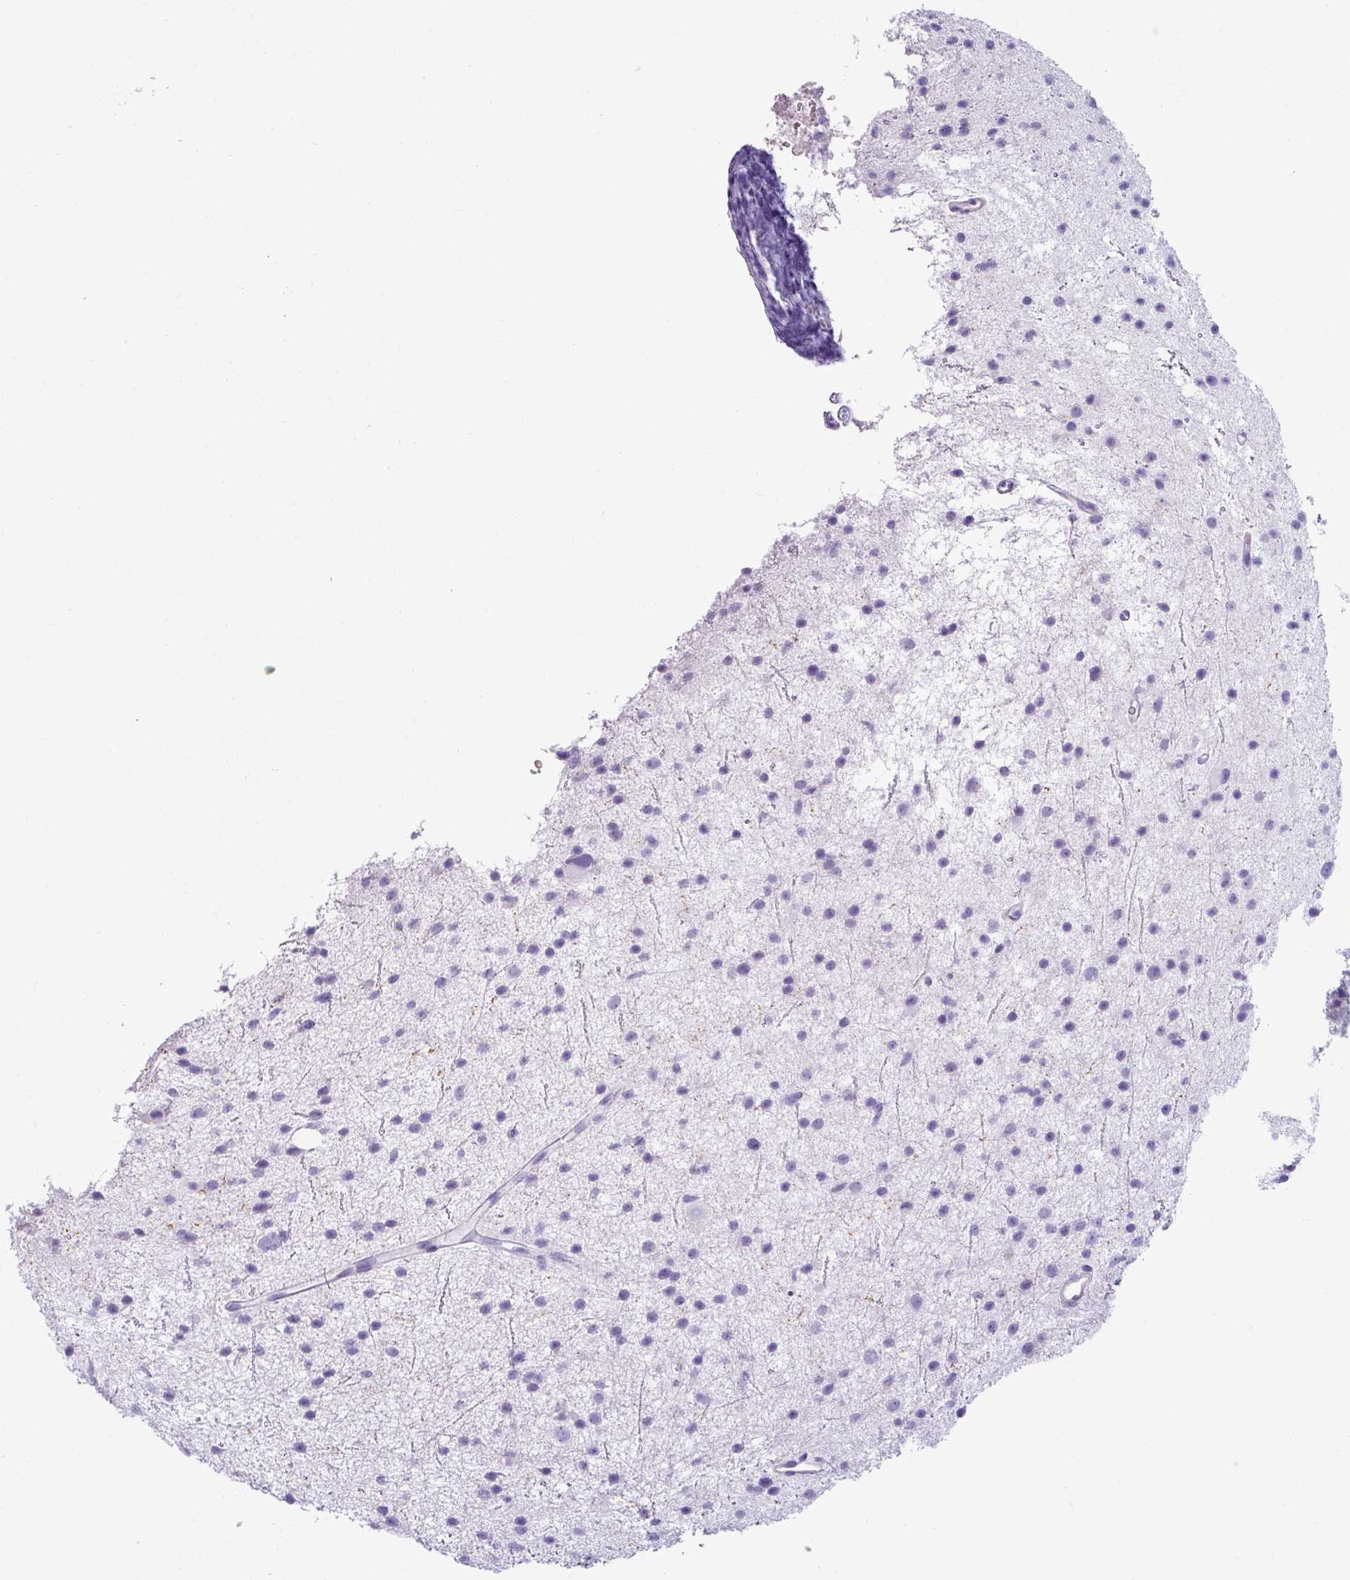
{"staining": {"intensity": "negative", "quantity": "none", "location": "none"}, "tissue": "glioma", "cell_type": "Tumor cells", "image_type": "cancer", "snomed": [{"axis": "morphology", "description": "Glioma, malignant, Low grade"}, {"axis": "topography", "description": "Cerebral cortex"}], "caption": "Immunohistochemistry of glioma shows no expression in tumor cells. (Immunohistochemistry, brightfield microscopy, high magnification).", "gene": "VCX2", "patient": {"sex": "female", "age": 39}}